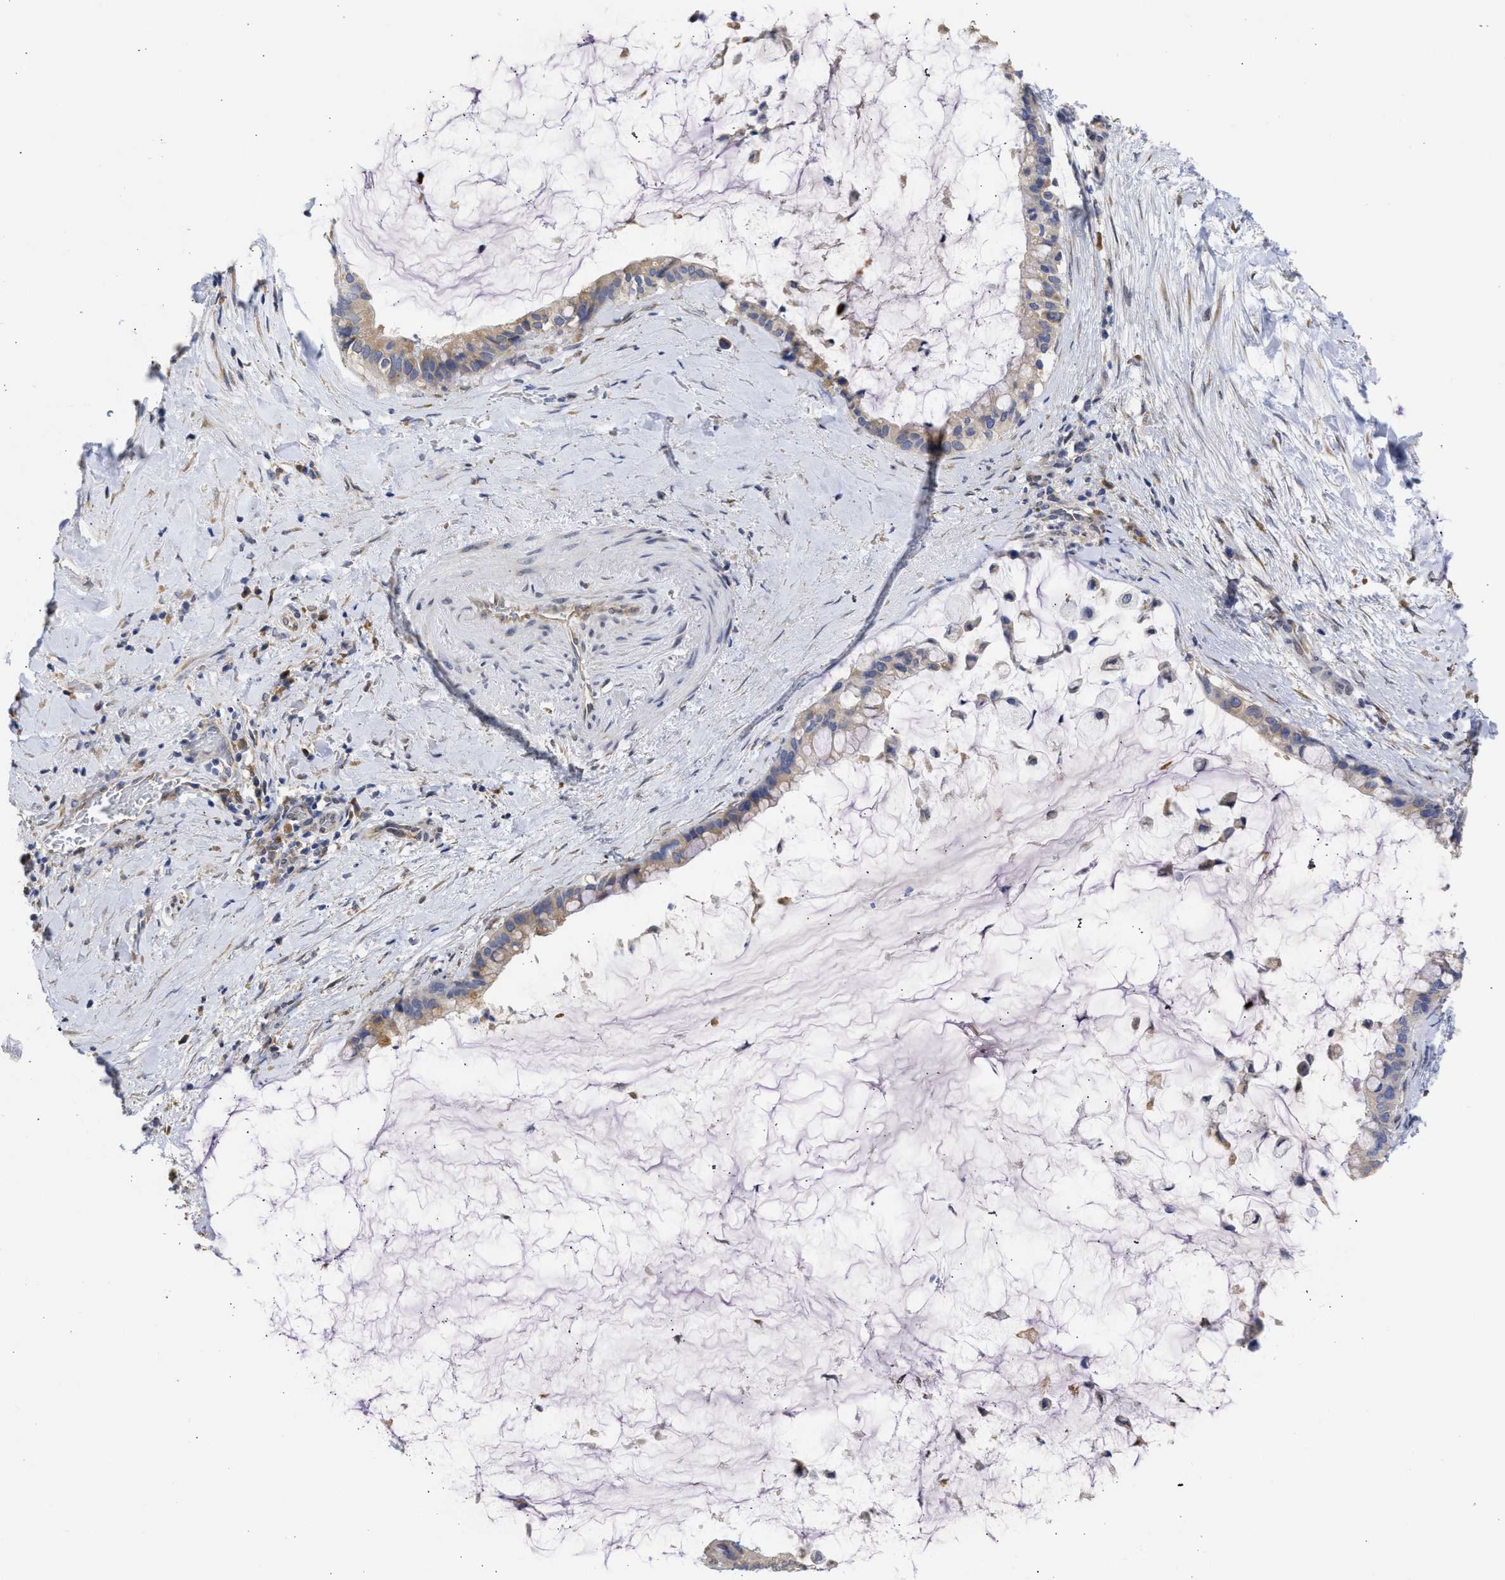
{"staining": {"intensity": "weak", "quantity": ">75%", "location": "cytoplasmic/membranous"}, "tissue": "pancreatic cancer", "cell_type": "Tumor cells", "image_type": "cancer", "snomed": [{"axis": "morphology", "description": "Adenocarcinoma, NOS"}, {"axis": "topography", "description": "Pancreas"}], "caption": "Brown immunohistochemical staining in adenocarcinoma (pancreatic) demonstrates weak cytoplasmic/membranous expression in about >75% of tumor cells.", "gene": "TMED1", "patient": {"sex": "male", "age": 41}}